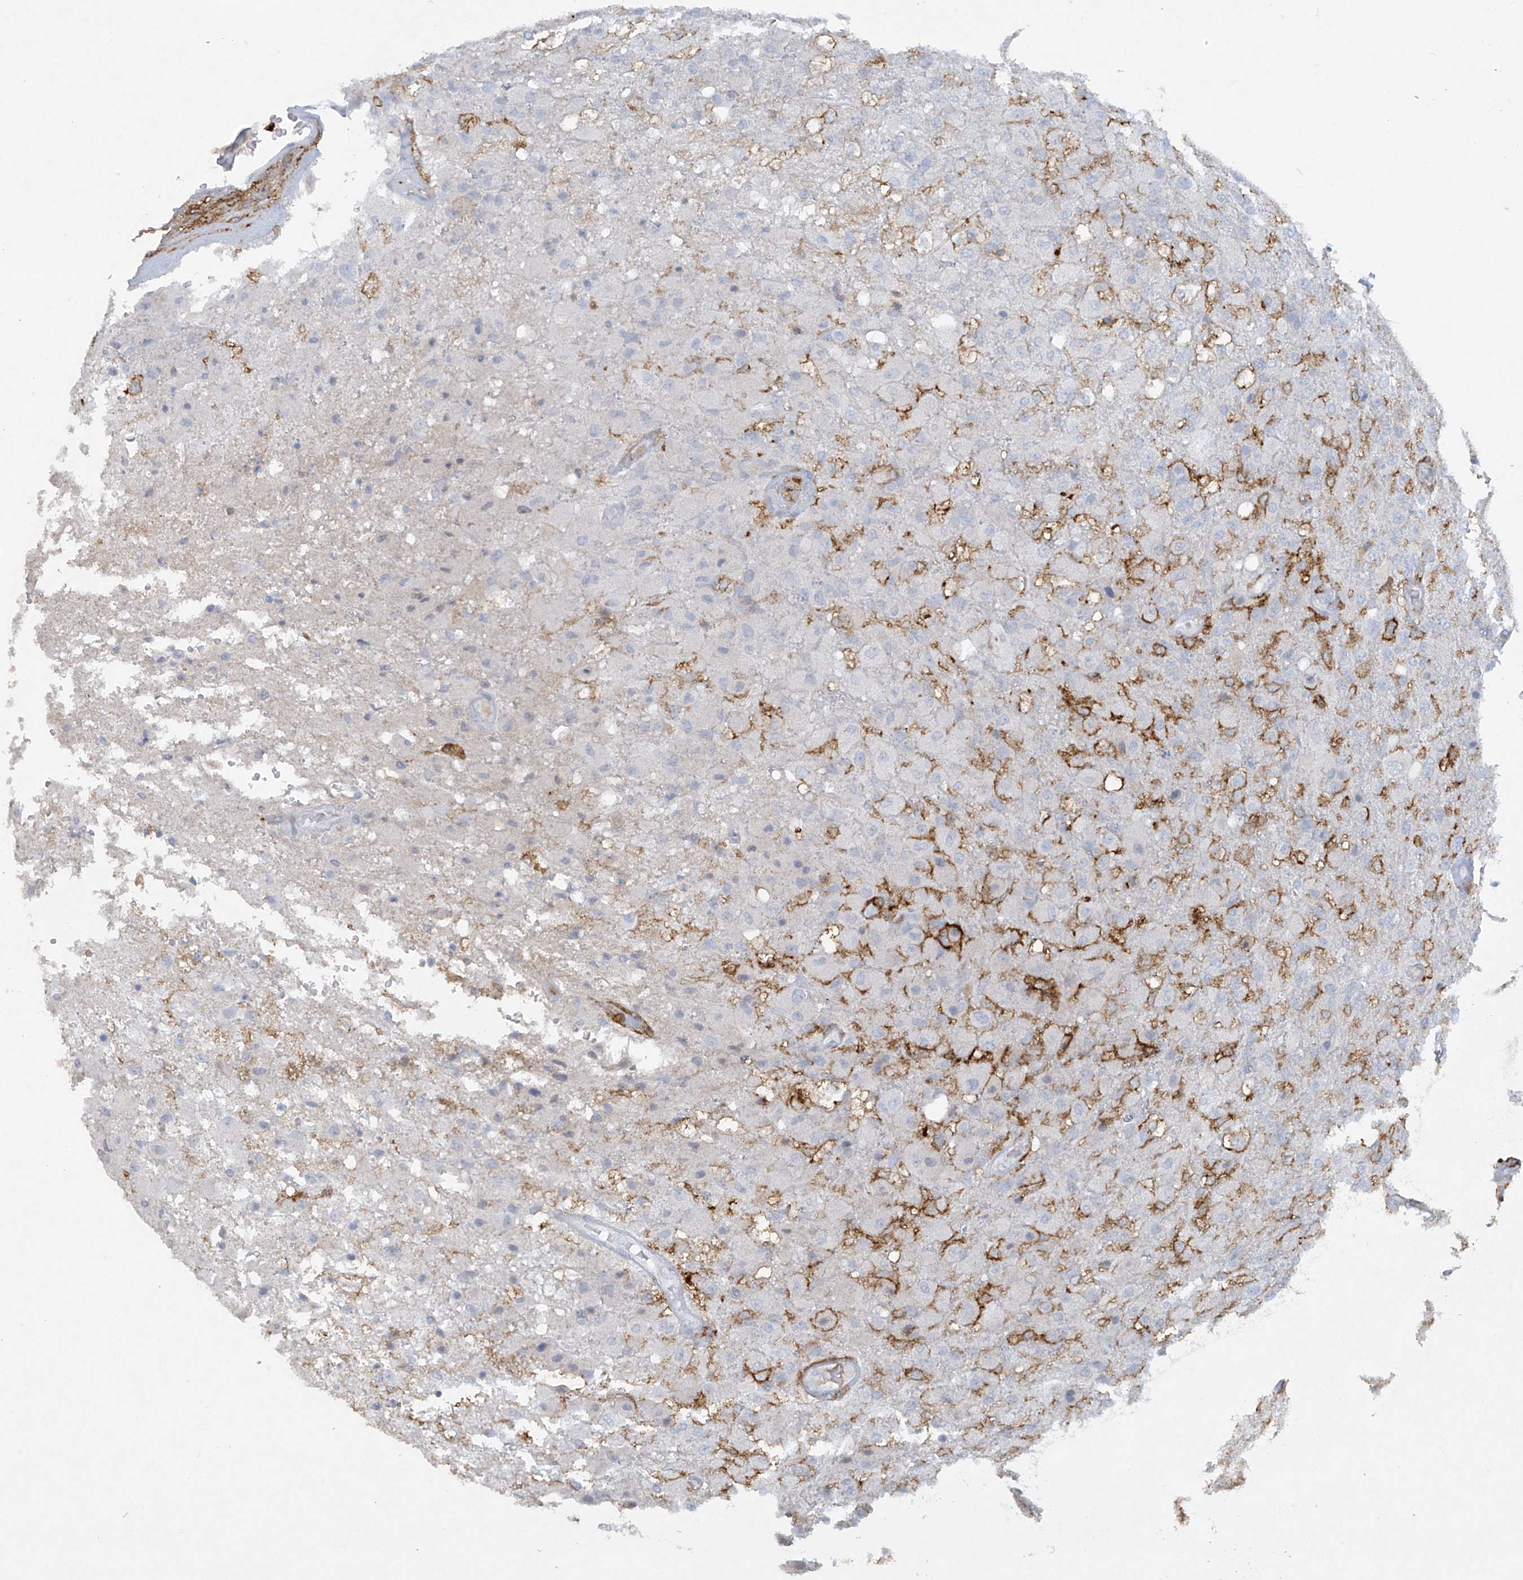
{"staining": {"intensity": "negative", "quantity": "none", "location": "none"}, "tissue": "glioma", "cell_type": "Tumor cells", "image_type": "cancer", "snomed": [{"axis": "morphology", "description": "Normal tissue, NOS"}, {"axis": "morphology", "description": "Glioma, malignant, High grade"}, {"axis": "topography", "description": "Cerebral cortex"}], "caption": "Tumor cells are negative for protein expression in human high-grade glioma (malignant).", "gene": "FCGR3A", "patient": {"sex": "male", "age": 77}}